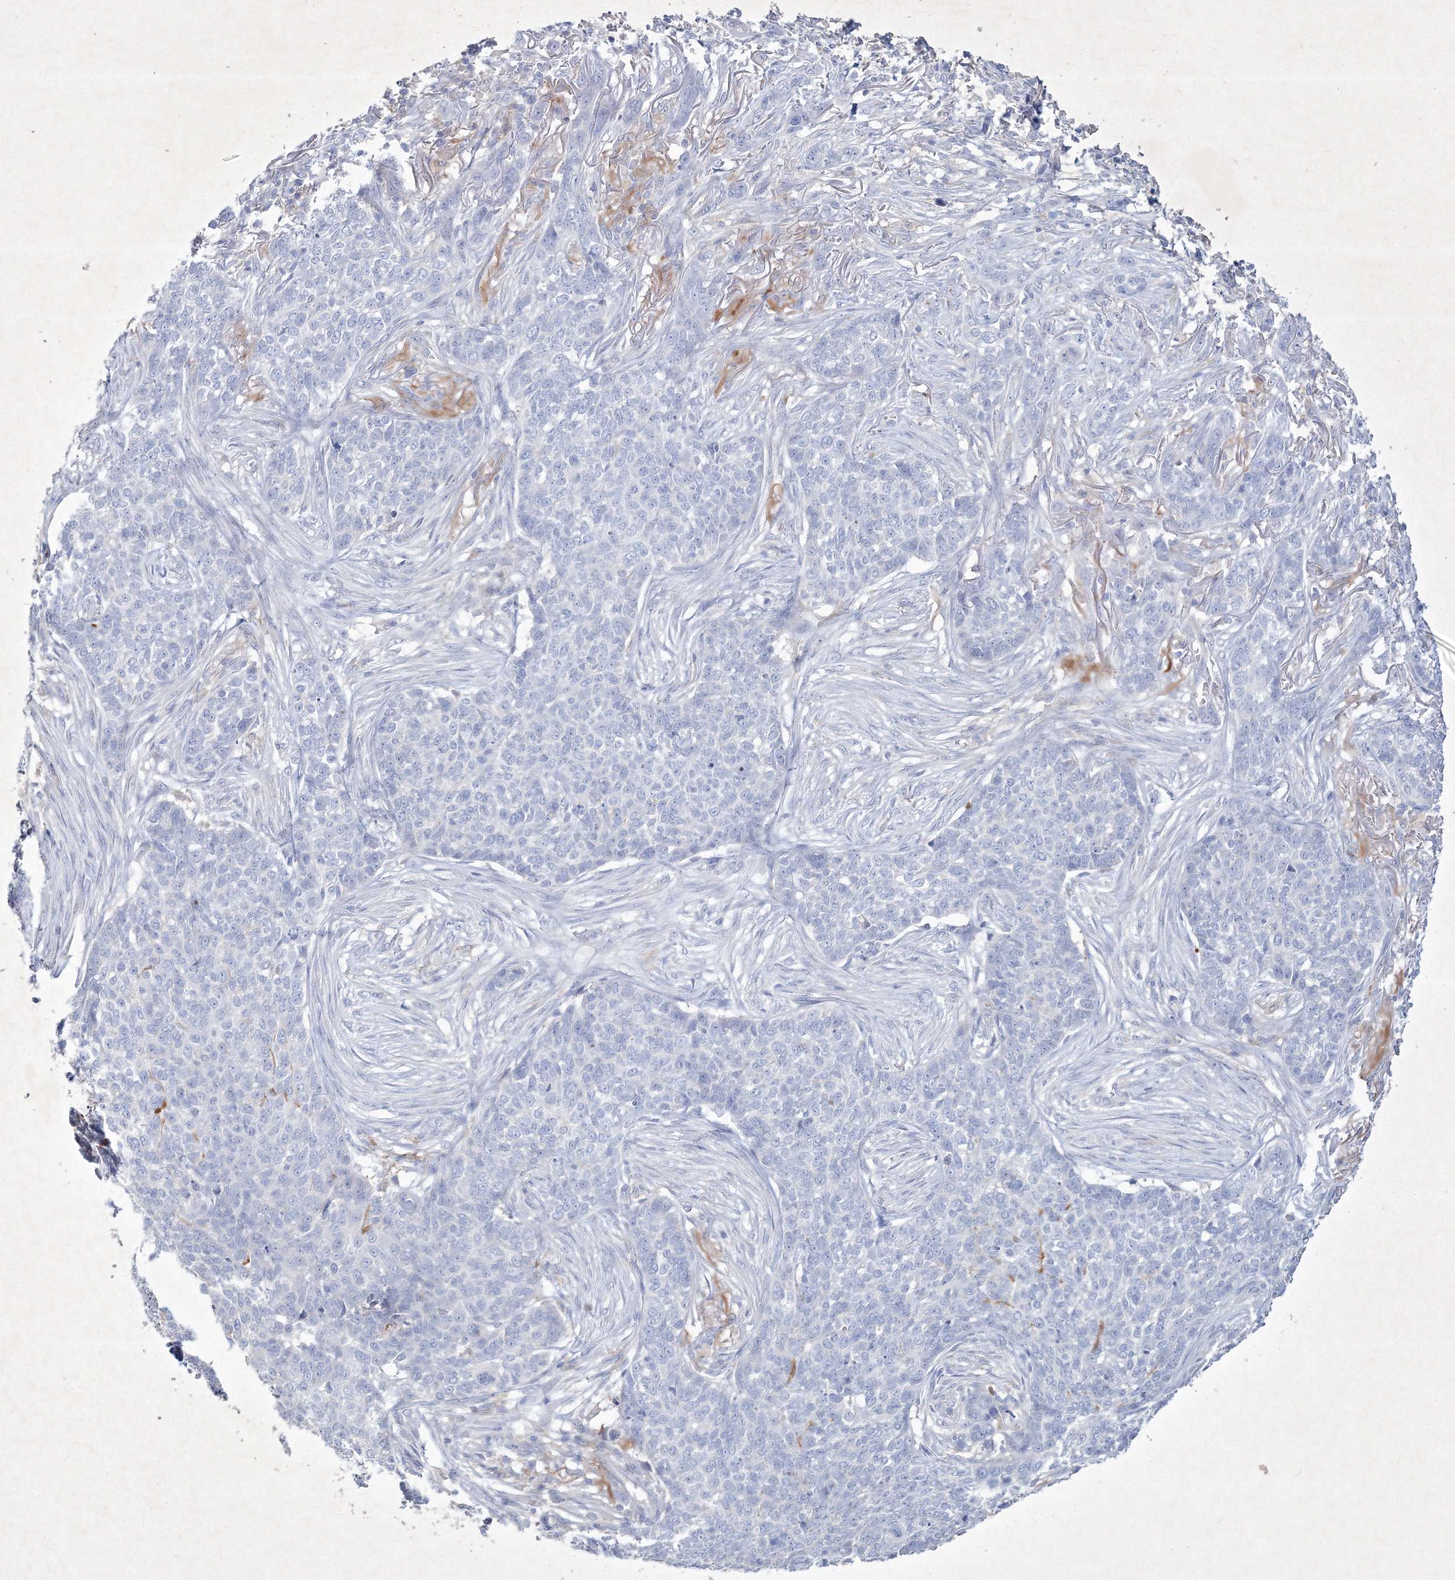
{"staining": {"intensity": "negative", "quantity": "none", "location": "none"}, "tissue": "skin cancer", "cell_type": "Tumor cells", "image_type": "cancer", "snomed": [{"axis": "morphology", "description": "Basal cell carcinoma"}, {"axis": "topography", "description": "Skin"}], "caption": "There is no significant expression in tumor cells of skin cancer (basal cell carcinoma).", "gene": "CXXC4", "patient": {"sex": "male", "age": 85}}